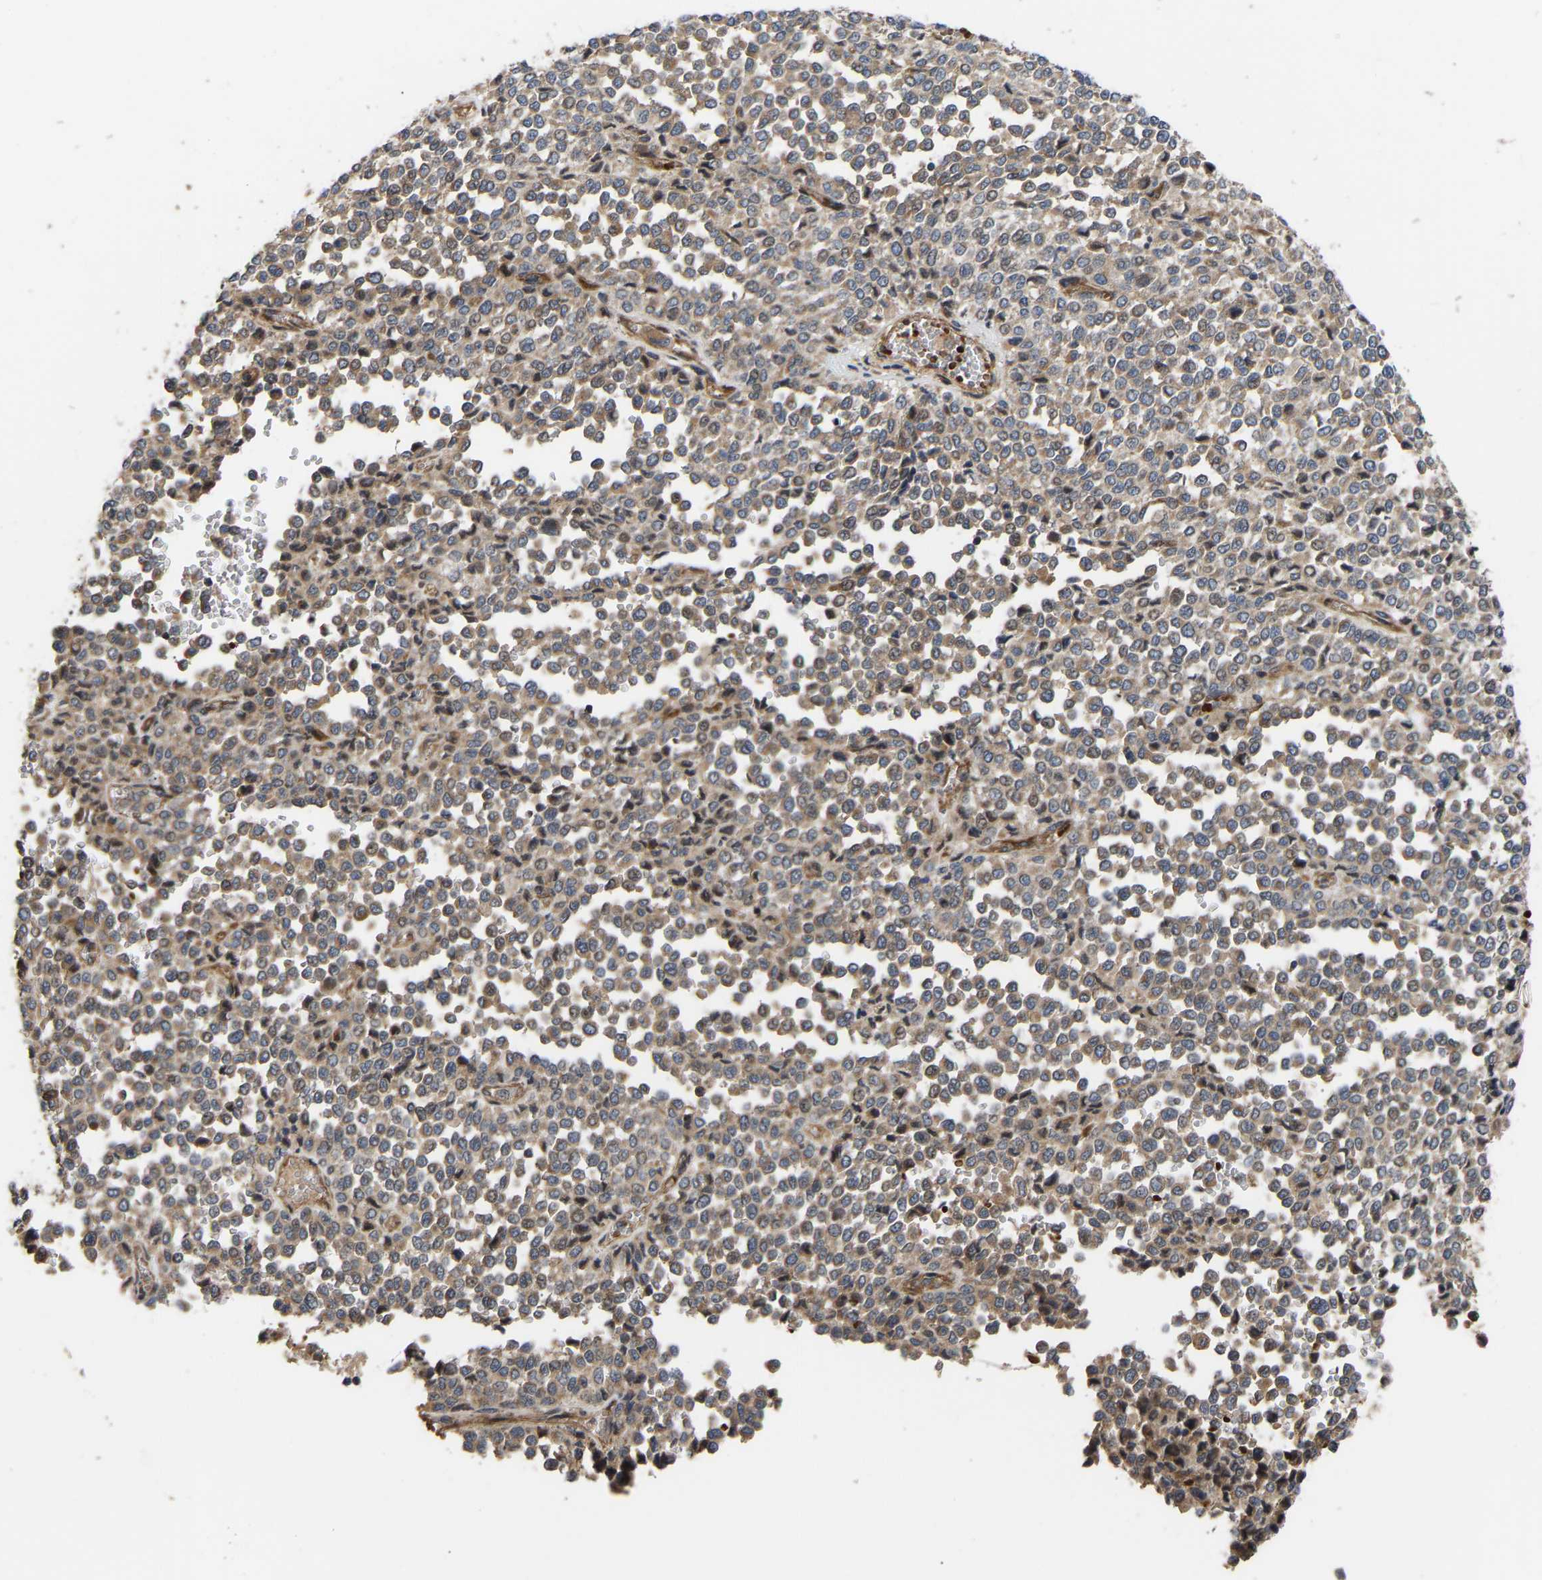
{"staining": {"intensity": "moderate", "quantity": ">75%", "location": "cytoplasmic/membranous"}, "tissue": "melanoma", "cell_type": "Tumor cells", "image_type": "cancer", "snomed": [{"axis": "morphology", "description": "Malignant melanoma, Metastatic site"}, {"axis": "topography", "description": "Pancreas"}], "caption": "Malignant melanoma (metastatic site) stained with a brown dye exhibits moderate cytoplasmic/membranous positive staining in approximately >75% of tumor cells.", "gene": "STAU1", "patient": {"sex": "female", "age": 30}}